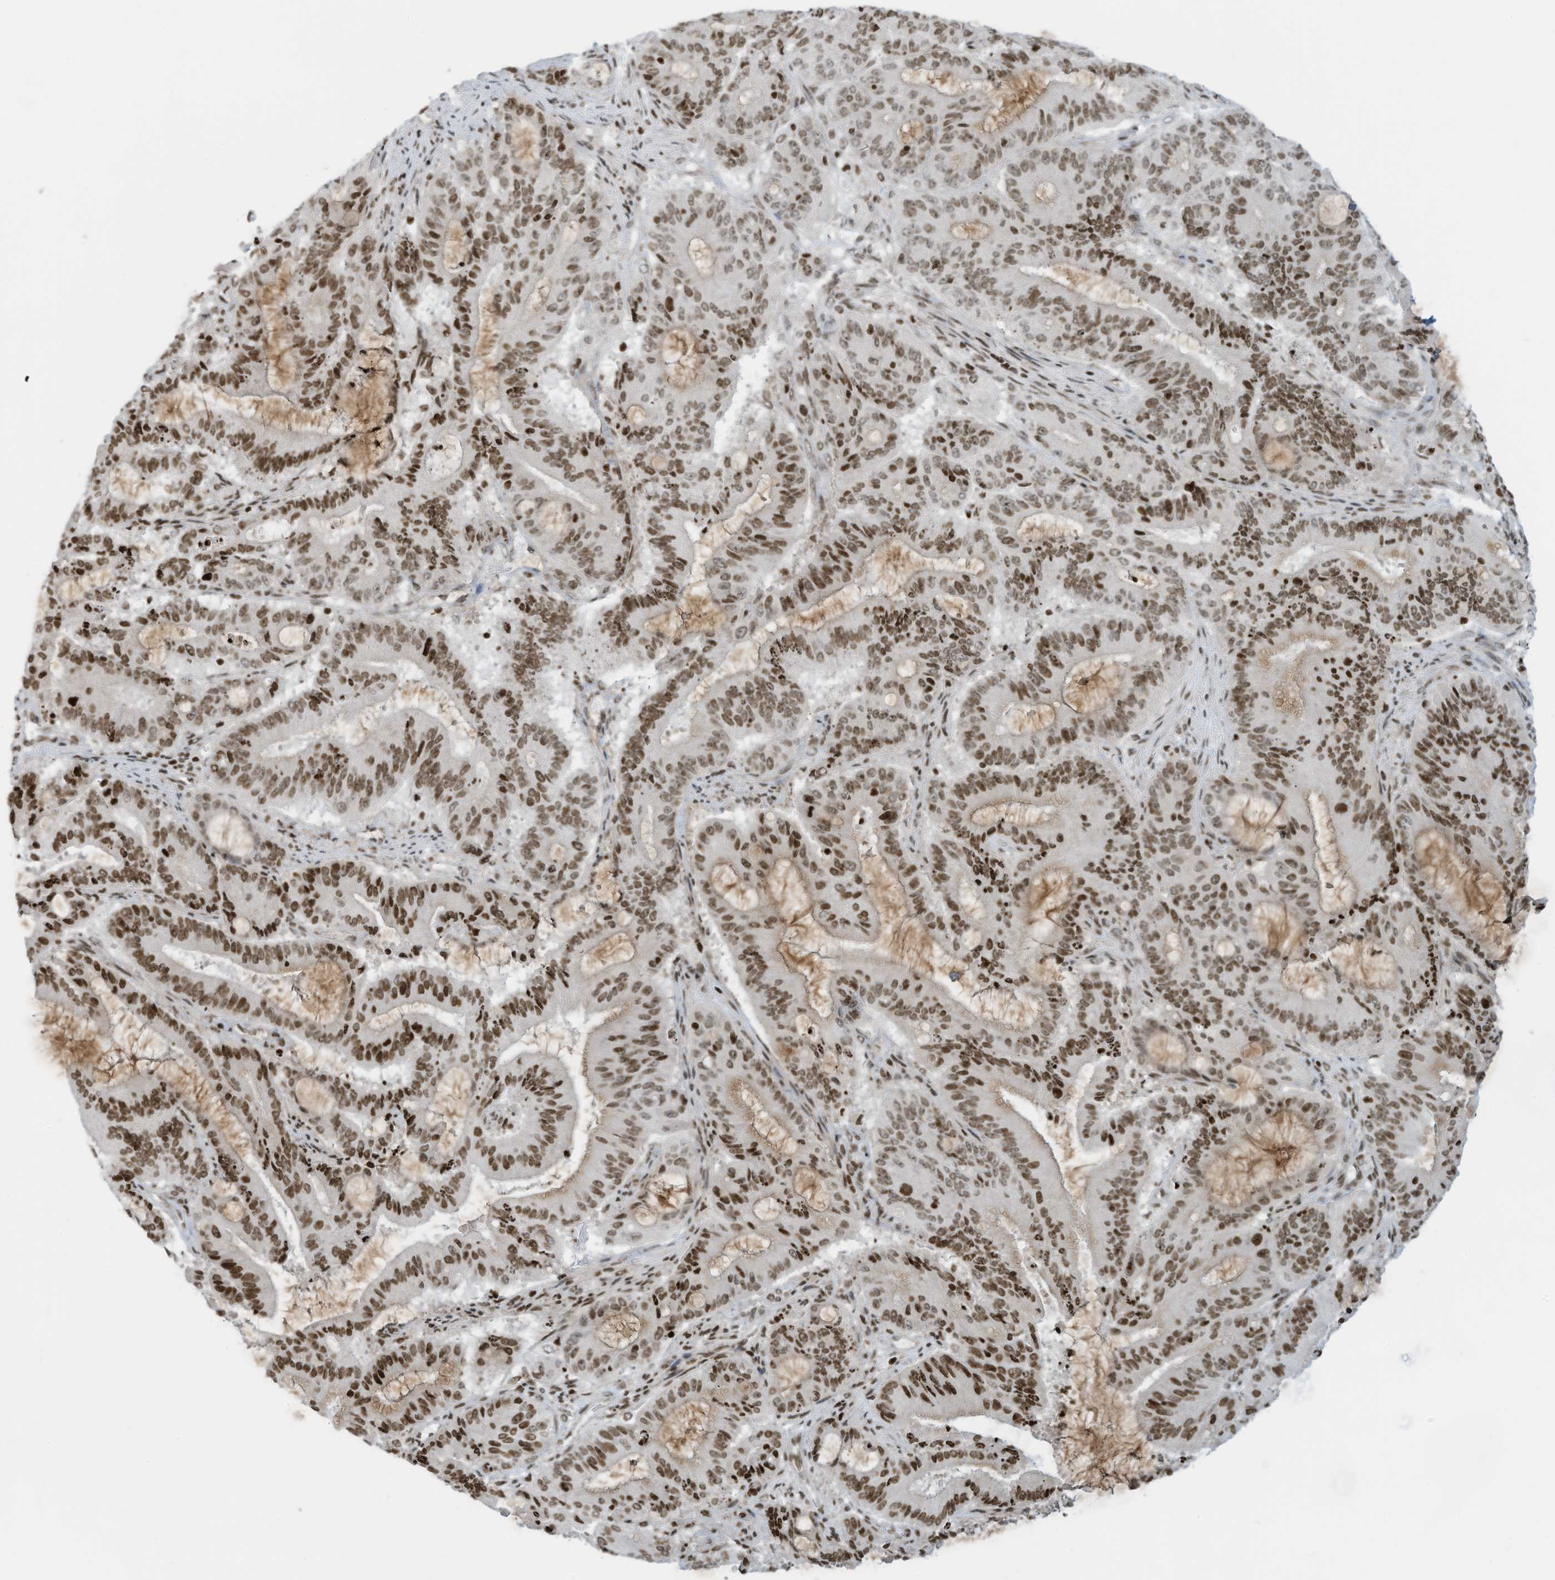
{"staining": {"intensity": "strong", "quantity": ">75%", "location": "nuclear"}, "tissue": "liver cancer", "cell_type": "Tumor cells", "image_type": "cancer", "snomed": [{"axis": "morphology", "description": "Normal tissue, NOS"}, {"axis": "morphology", "description": "Cholangiocarcinoma"}, {"axis": "topography", "description": "Liver"}, {"axis": "topography", "description": "Peripheral nerve tissue"}], "caption": "Cholangiocarcinoma (liver) tissue shows strong nuclear expression in about >75% of tumor cells, visualized by immunohistochemistry. Ihc stains the protein of interest in brown and the nuclei are stained blue.", "gene": "ADI1", "patient": {"sex": "female", "age": 73}}